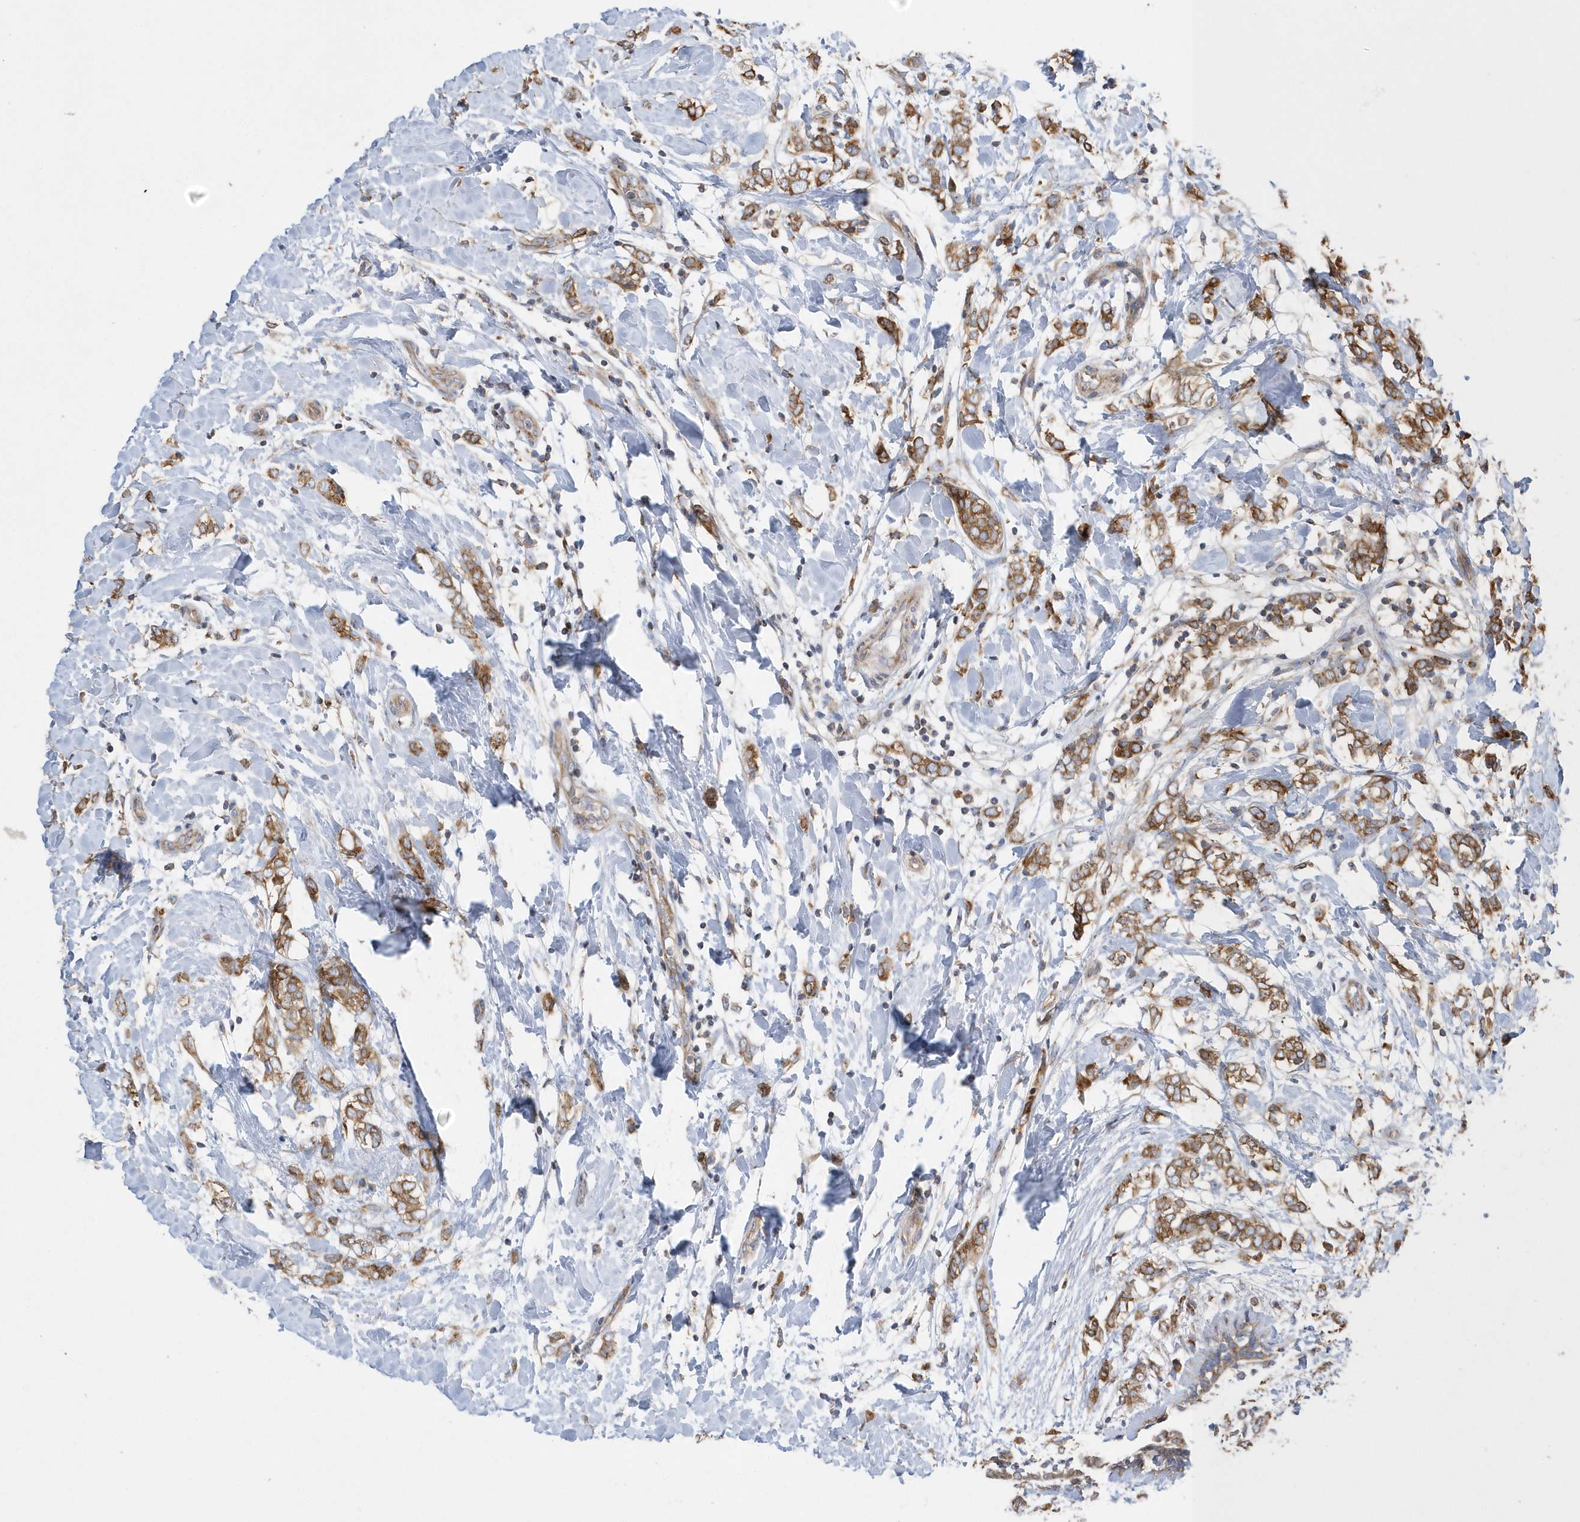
{"staining": {"intensity": "strong", "quantity": ">75%", "location": "cytoplasmic/membranous"}, "tissue": "breast cancer", "cell_type": "Tumor cells", "image_type": "cancer", "snomed": [{"axis": "morphology", "description": "Normal tissue, NOS"}, {"axis": "morphology", "description": "Lobular carcinoma"}, {"axis": "topography", "description": "Breast"}], "caption": "Approximately >75% of tumor cells in breast cancer (lobular carcinoma) demonstrate strong cytoplasmic/membranous protein expression as visualized by brown immunohistochemical staining.", "gene": "SPATA5", "patient": {"sex": "female", "age": 47}}